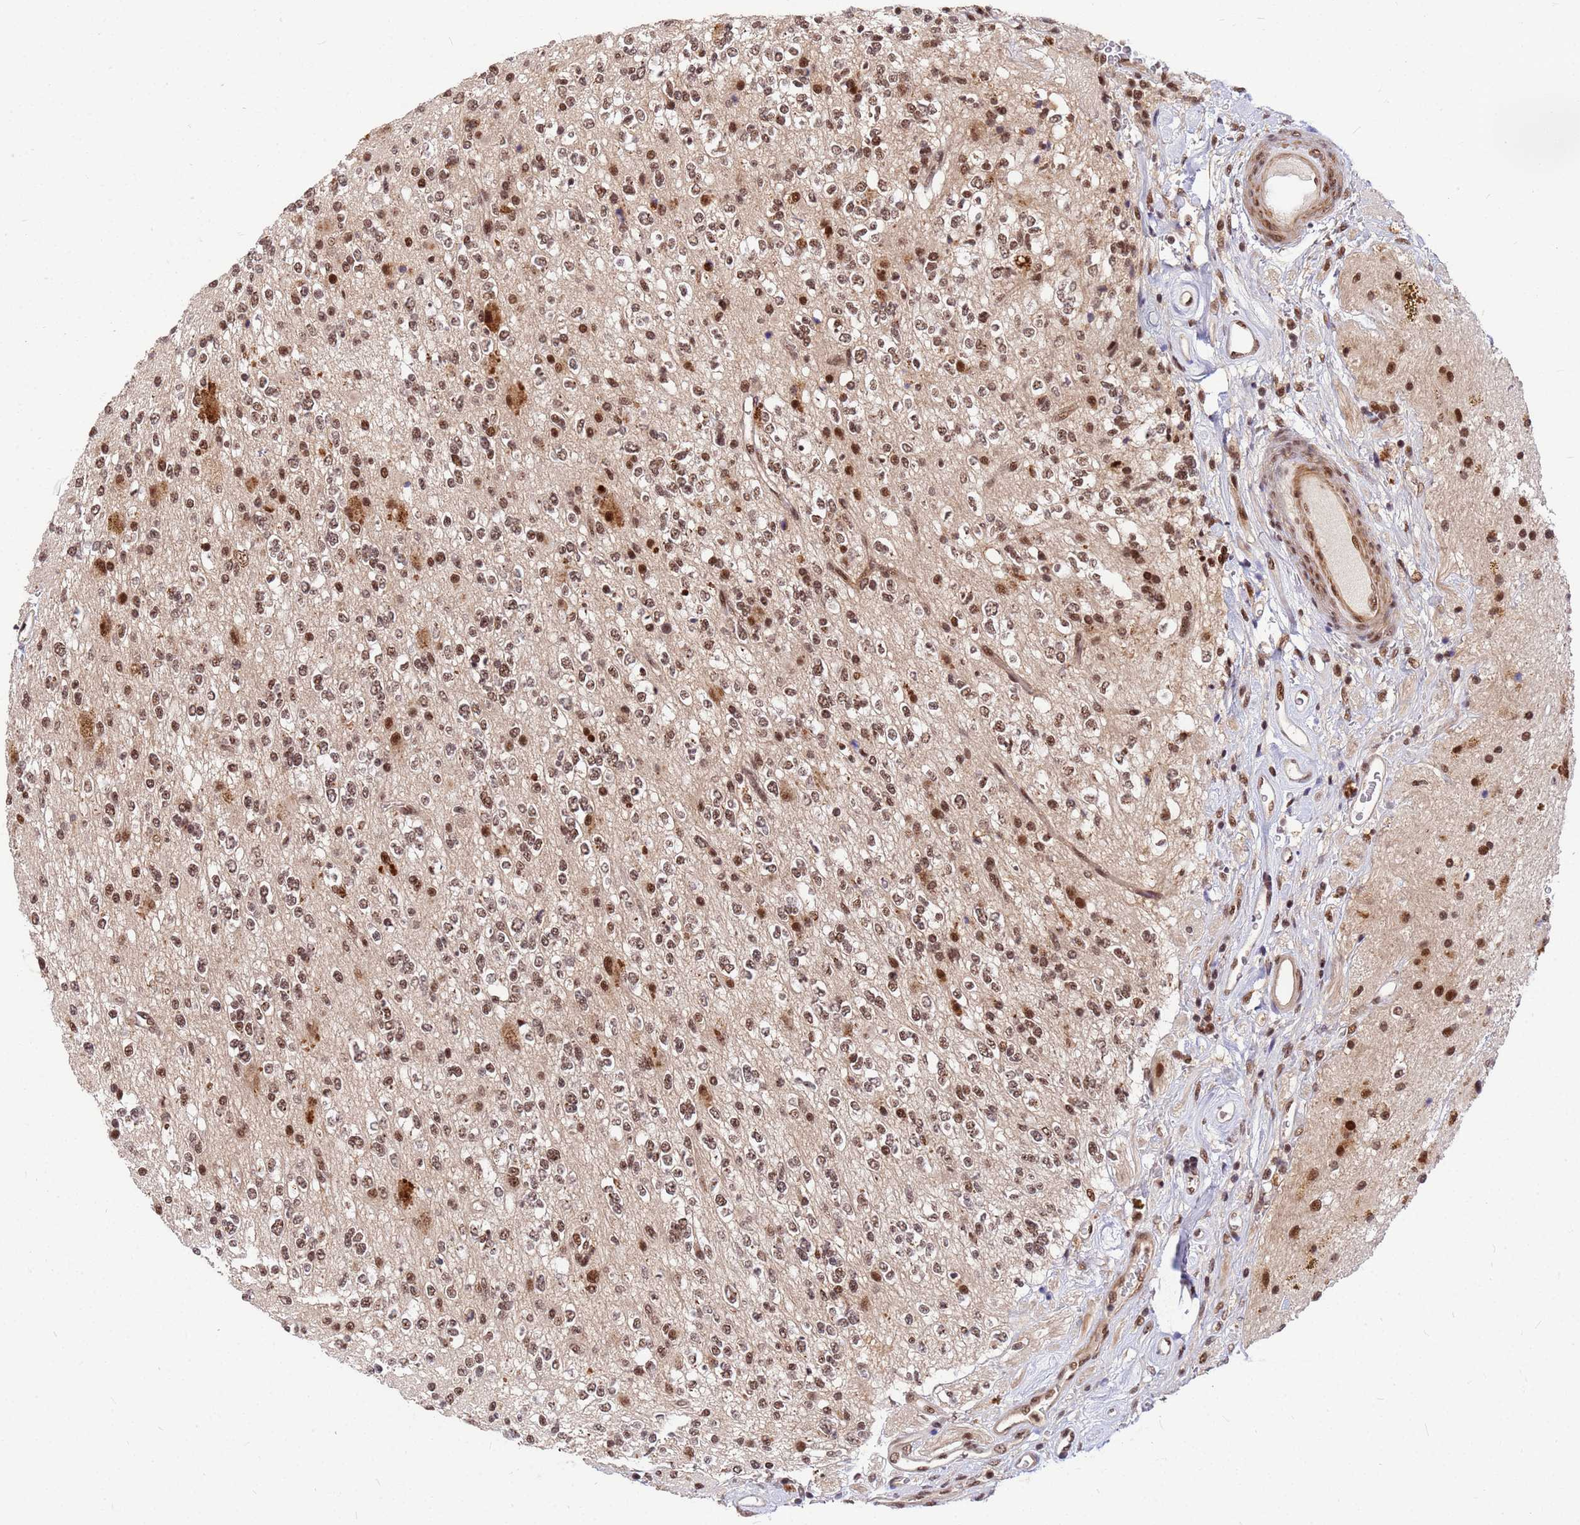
{"staining": {"intensity": "moderate", "quantity": ">75%", "location": "nuclear"}, "tissue": "glioma", "cell_type": "Tumor cells", "image_type": "cancer", "snomed": [{"axis": "morphology", "description": "Glioma, malignant, High grade"}, {"axis": "topography", "description": "Brain"}], "caption": "IHC (DAB) staining of glioma demonstrates moderate nuclear protein staining in about >75% of tumor cells.", "gene": "NCBP2", "patient": {"sex": "male", "age": 34}}